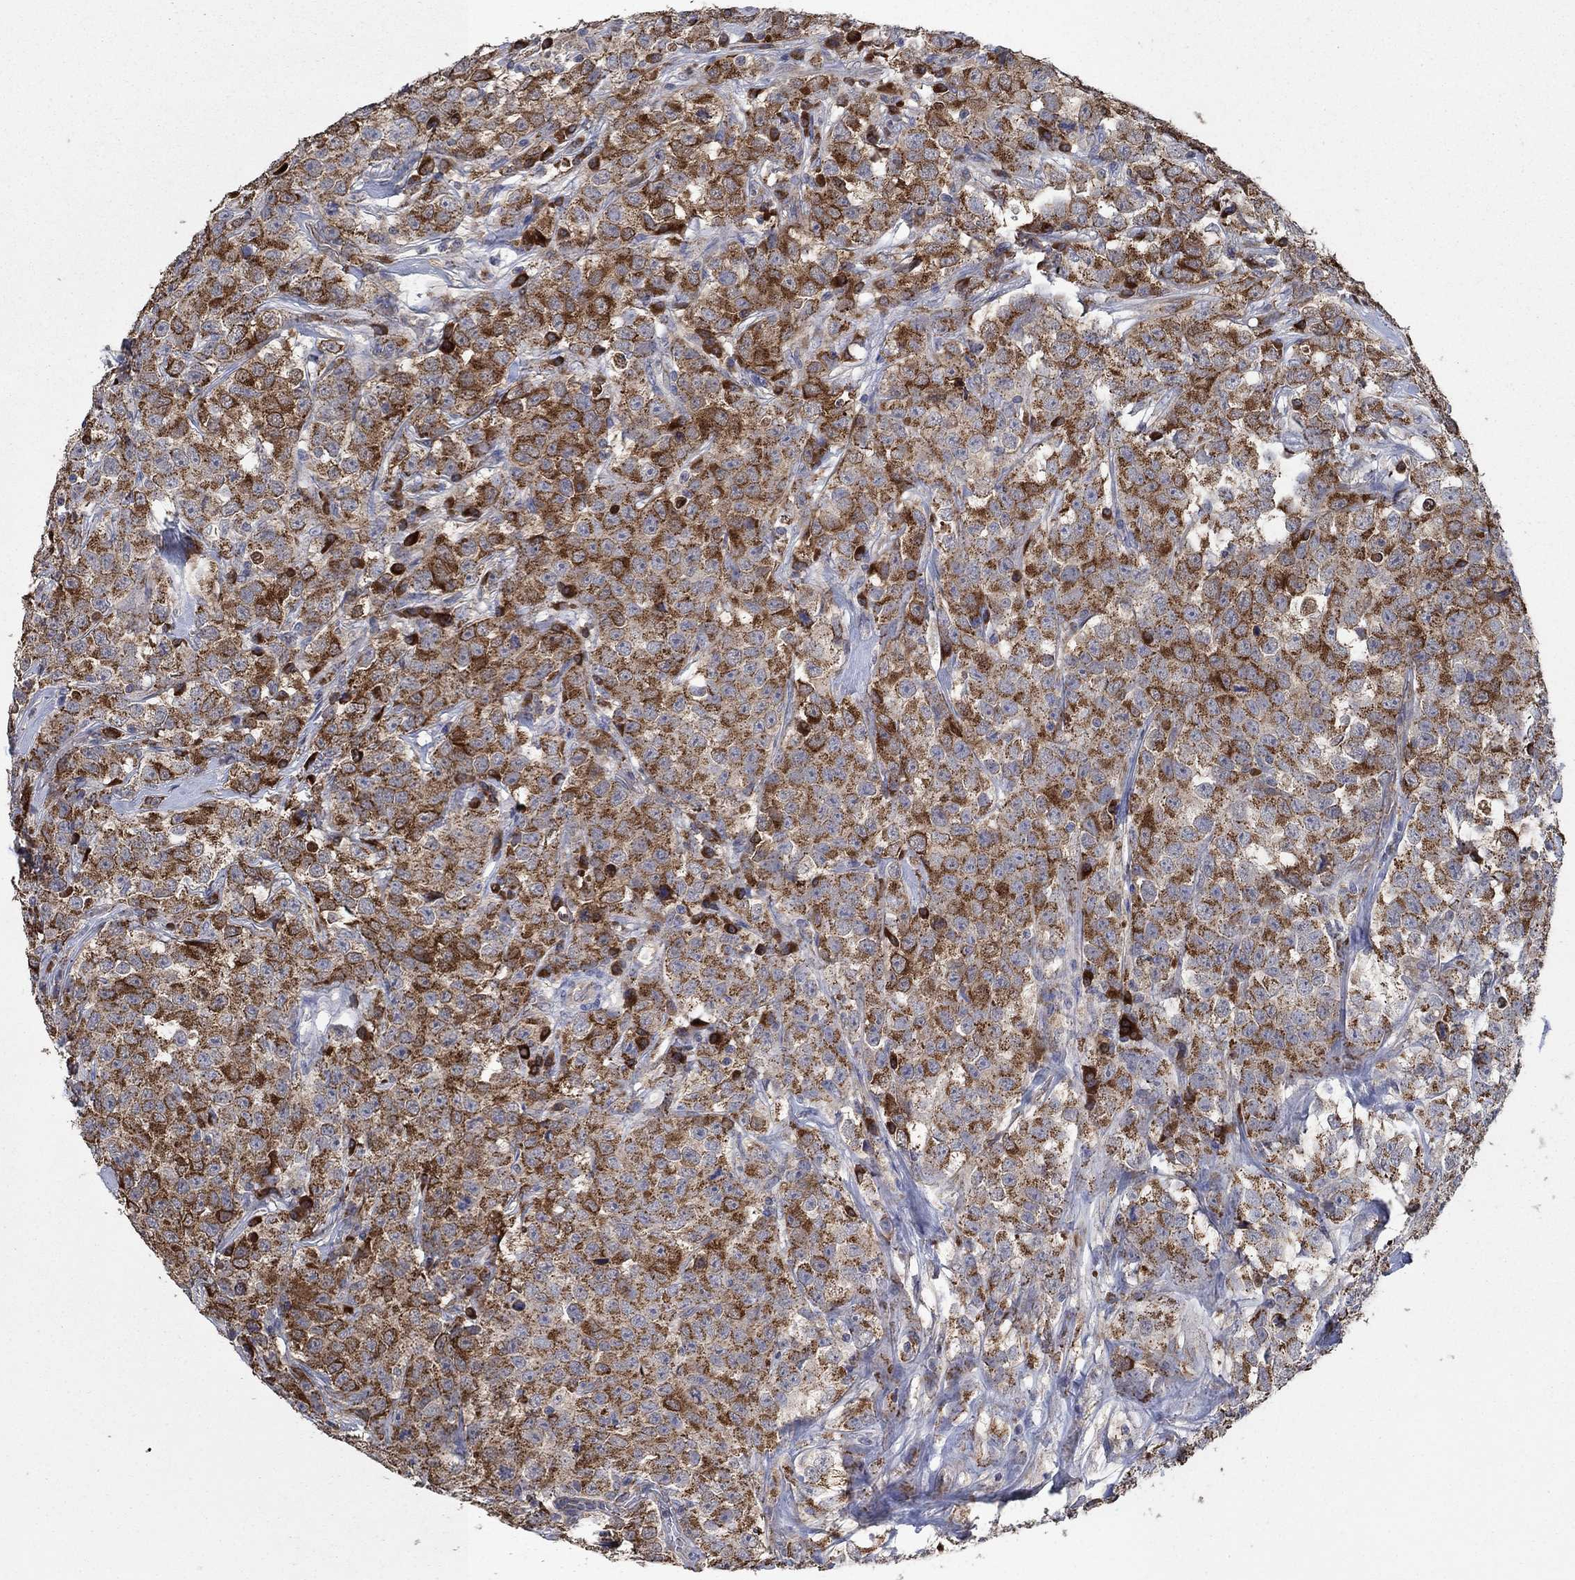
{"staining": {"intensity": "strong", "quantity": "25%-75%", "location": "cytoplasmic/membranous"}, "tissue": "testis cancer", "cell_type": "Tumor cells", "image_type": "cancer", "snomed": [{"axis": "morphology", "description": "Seminoma, NOS"}, {"axis": "topography", "description": "Testis"}], "caption": "A brown stain highlights strong cytoplasmic/membranous expression of a protein in human seminoma (testis) tumor cells.", "gene": "HID1", "patient": {"sex": "male", "age": 59}}